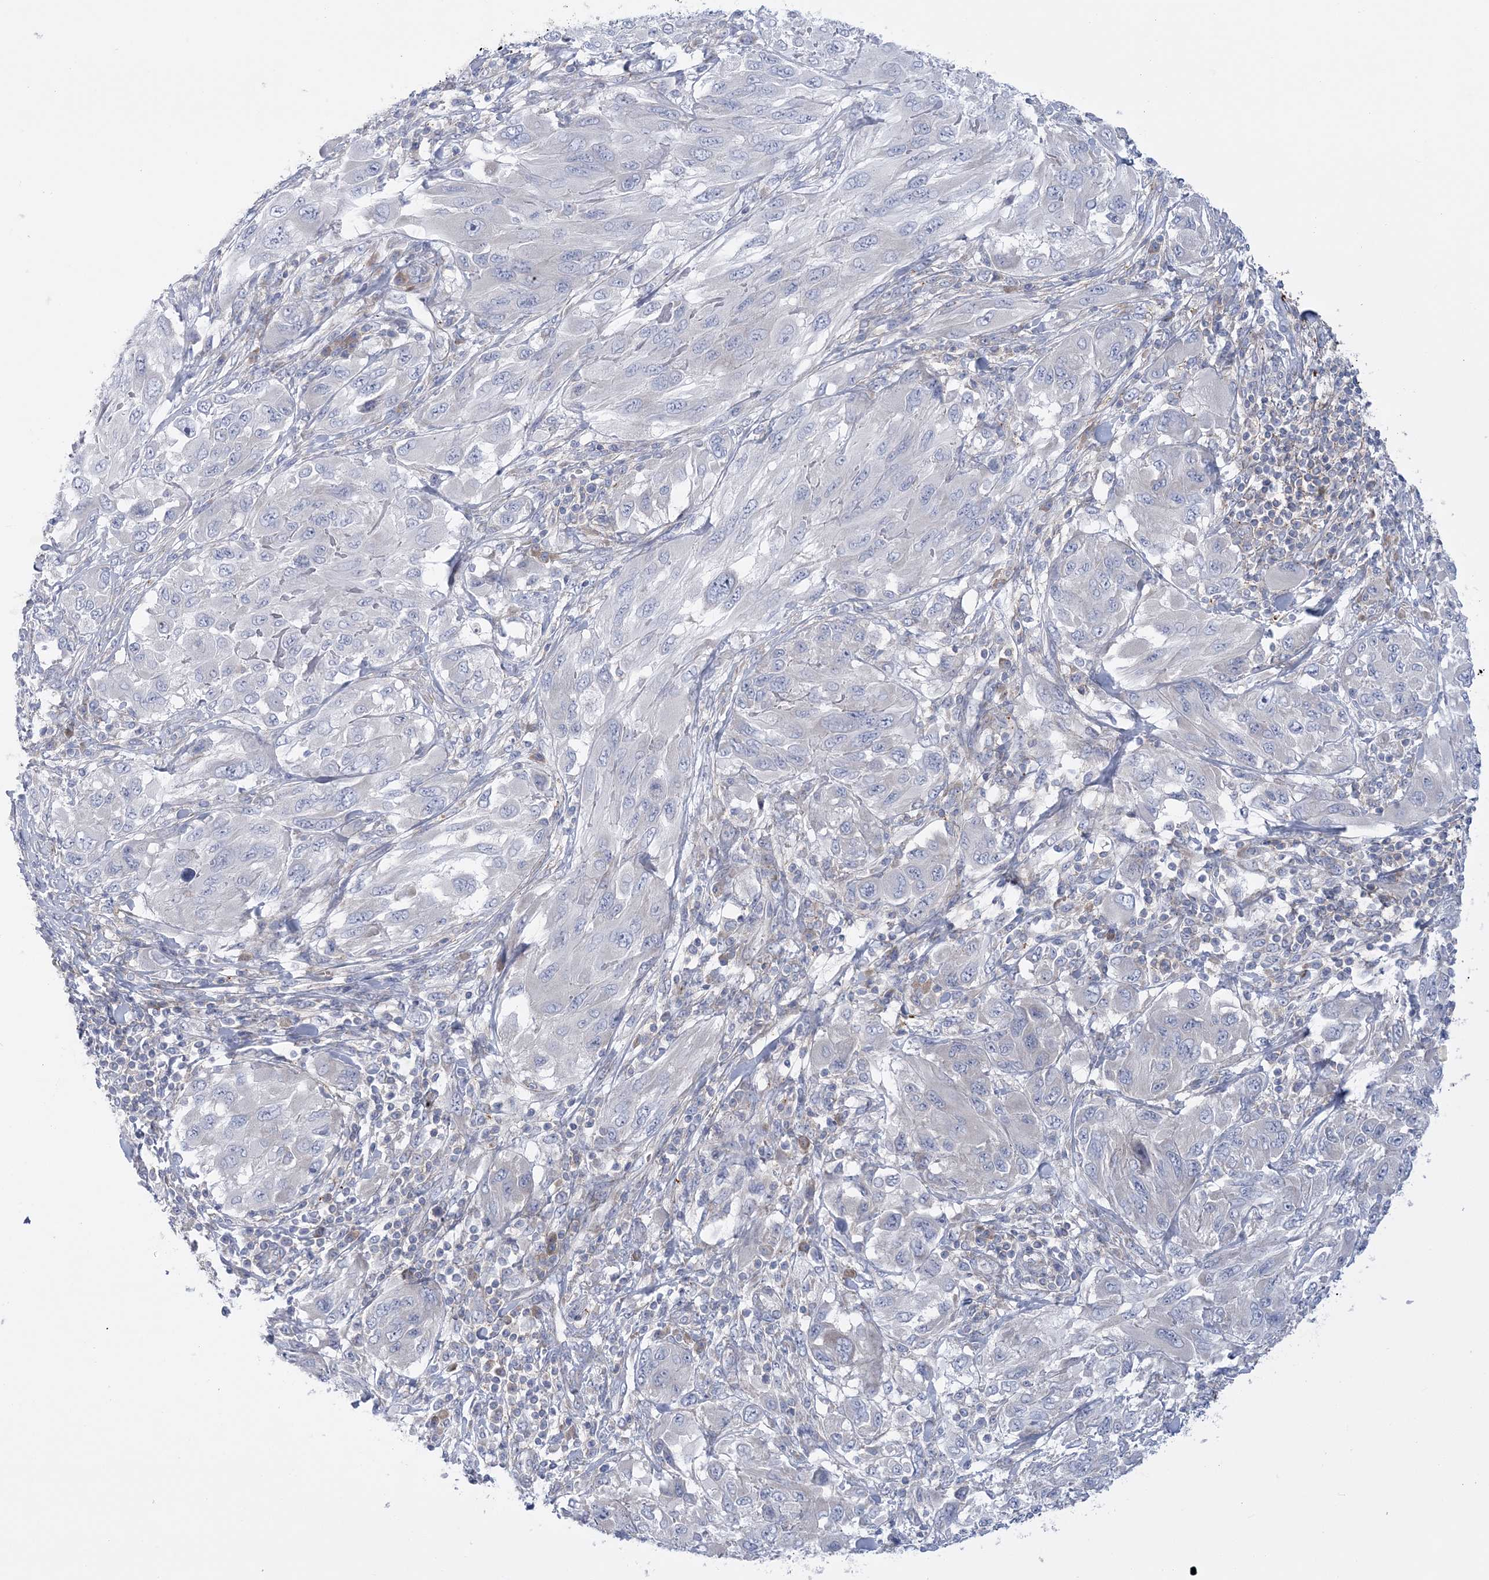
{"staining": {"intensity": "negative", "quantity": "none", "location": "none"}, "tissue": "melanoma", "cell_type": "Tumor cells", "image_type": "cancer", "snomed": [{"axis": "morphology", "description": "Malignant melanoma, NOS"}, {"axis": "topography", "description": "Skin"}], "caption": "The image shows no staining of tumor cells in melanoma. The staining was performed using DAB to visualize the protein expression in brown, while the nuclei were stained in blue with hematoxylin (Magnification: 20x).", "gene": "ARSJ", "patient": {"sex": "female", "age": 91}}